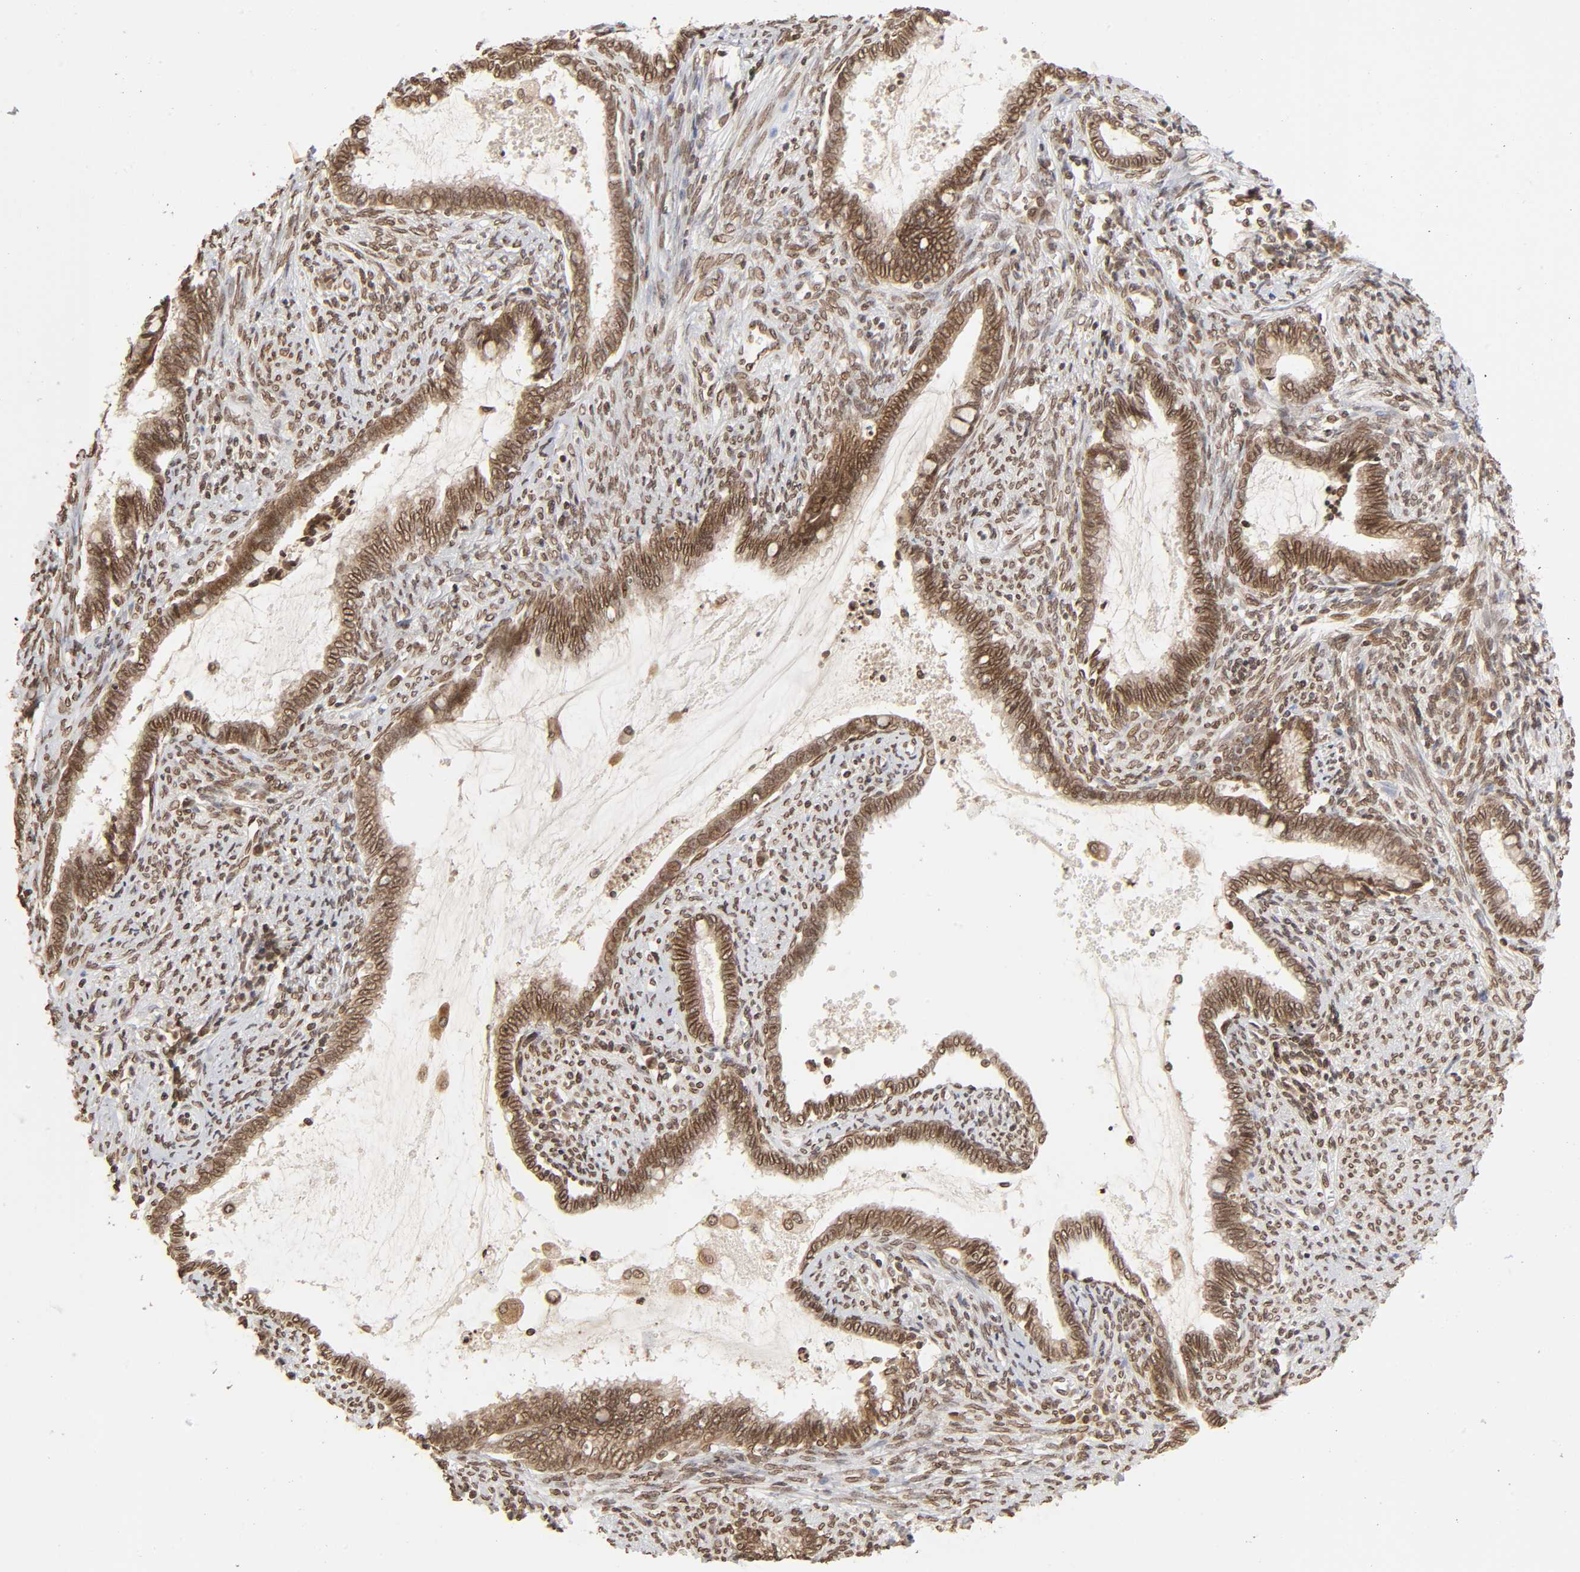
{"staining": {"intensity": "moderate", "quantity": ">75%", "location": "cytoplasmic/membranous,nuclear"}, "tissue": "cervical cancer", "cell_type": "Tumor cells", "image_type": "cancer", "snomed": [{"axis": "morphology", "description": "Adenocarcinoma, NOS"}, {"axis": "topography", "description": "Cervix"}], "caption": "Immunohistochemistry (IHC) histopathology image of adenocarcinoma (cervical) stained for a protein (brown), which shows medium levels of moderate cytoplasmic/membranous and nuclear positivity in approximately >75% of tumor cells.", "gene": "MLLT6", "patient": {"sex": "female", "age": 44}}